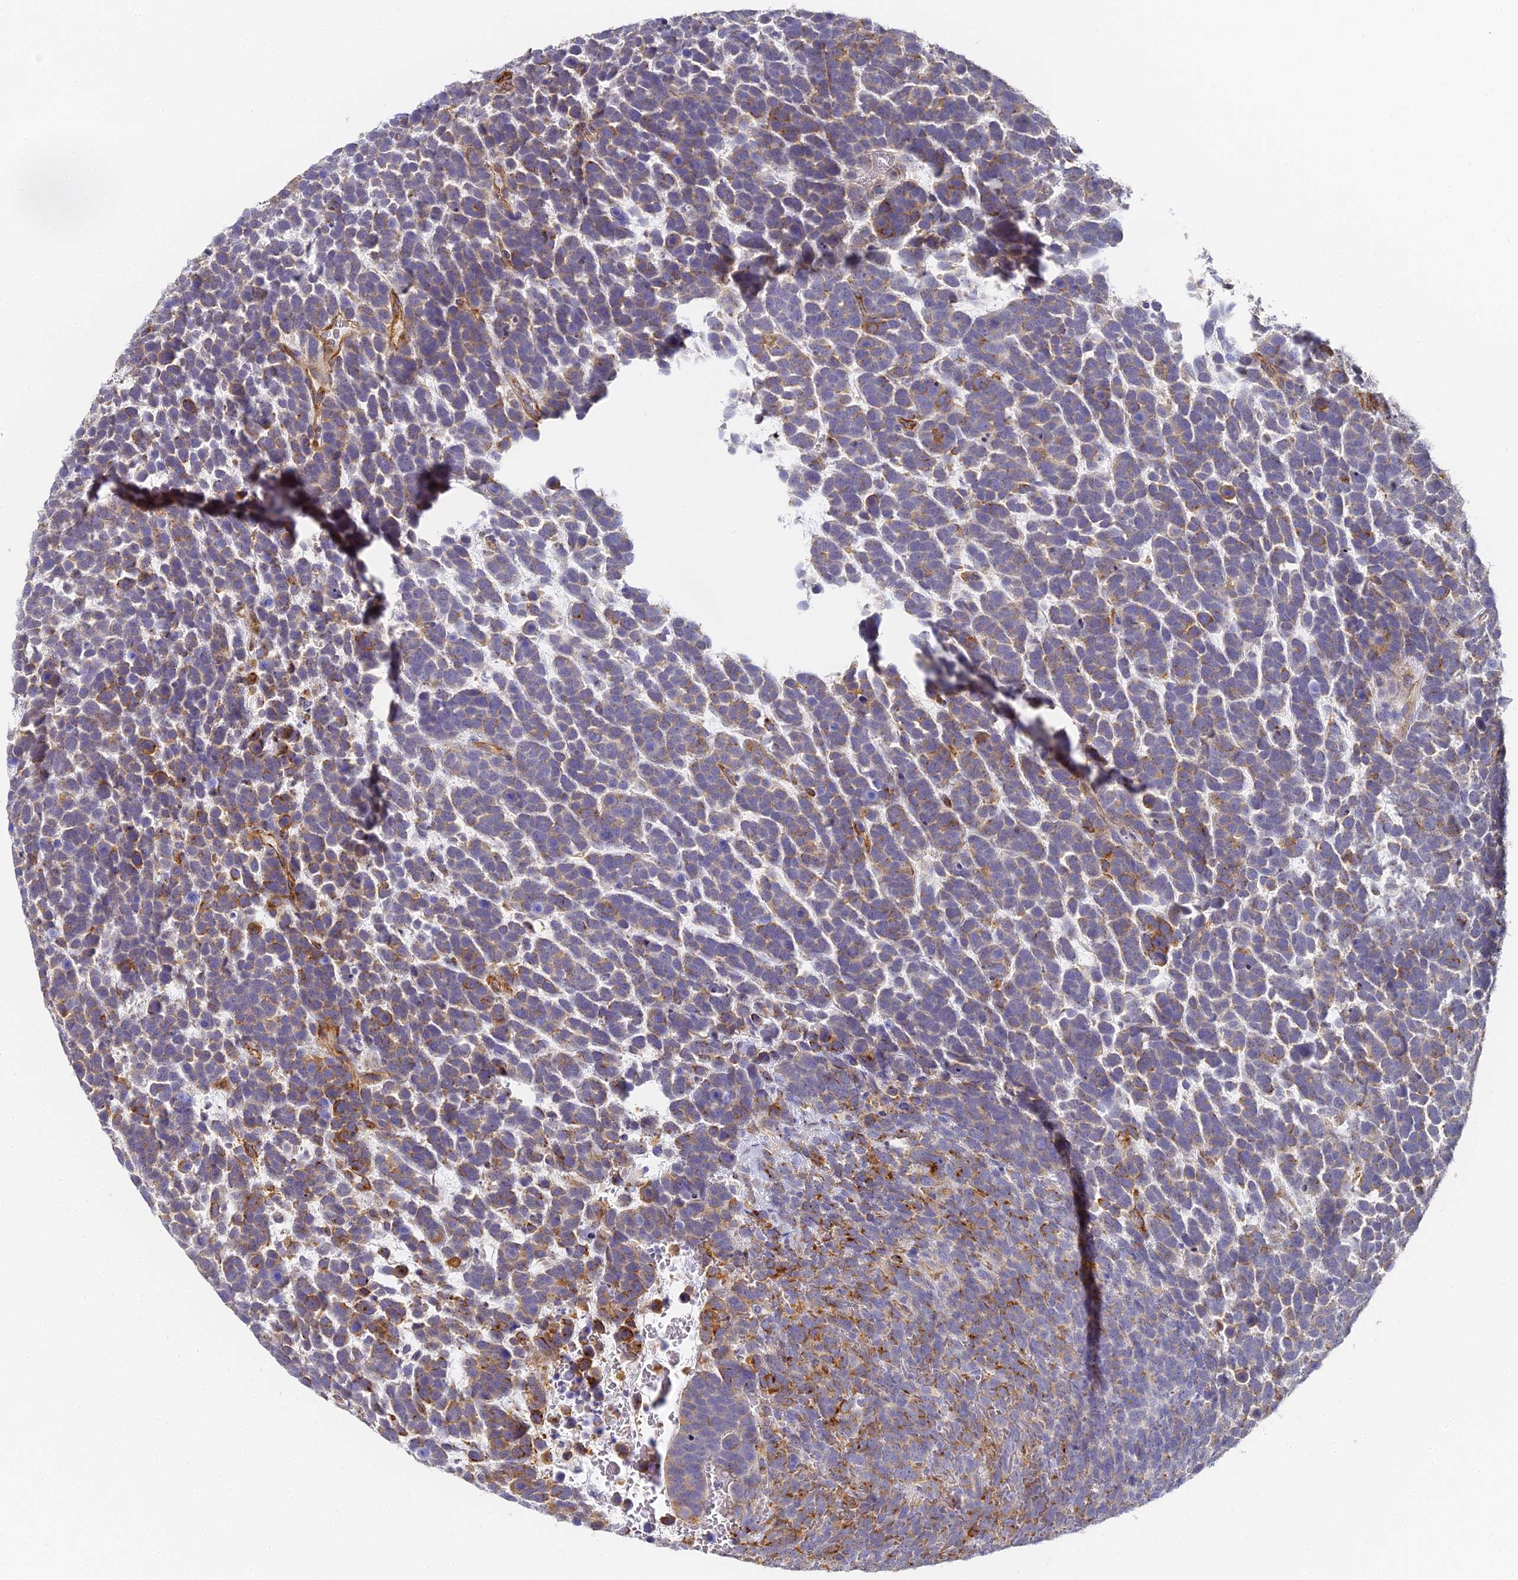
{"staining": {"intensity": "moderate", "quantity": "25%-75%", "location": "cytoplasmic/membranous"}, "tissue": "urothelial cancer", "cell_type": "Tumor cells", "image_type": "cancer", "snomed": [{"axis": "morphology", "description": "Urothelial carcinoma, High grade"}, {"axis": "topography", "description": "Urinary bladder"}], "caption": "Urothelial cancer tissue reveals moderate cytoplasmic/membranous staining in about 25%-75% of tumor cells", "gene": "GJA1", "patient": {"sex": "female", "age": 82}}